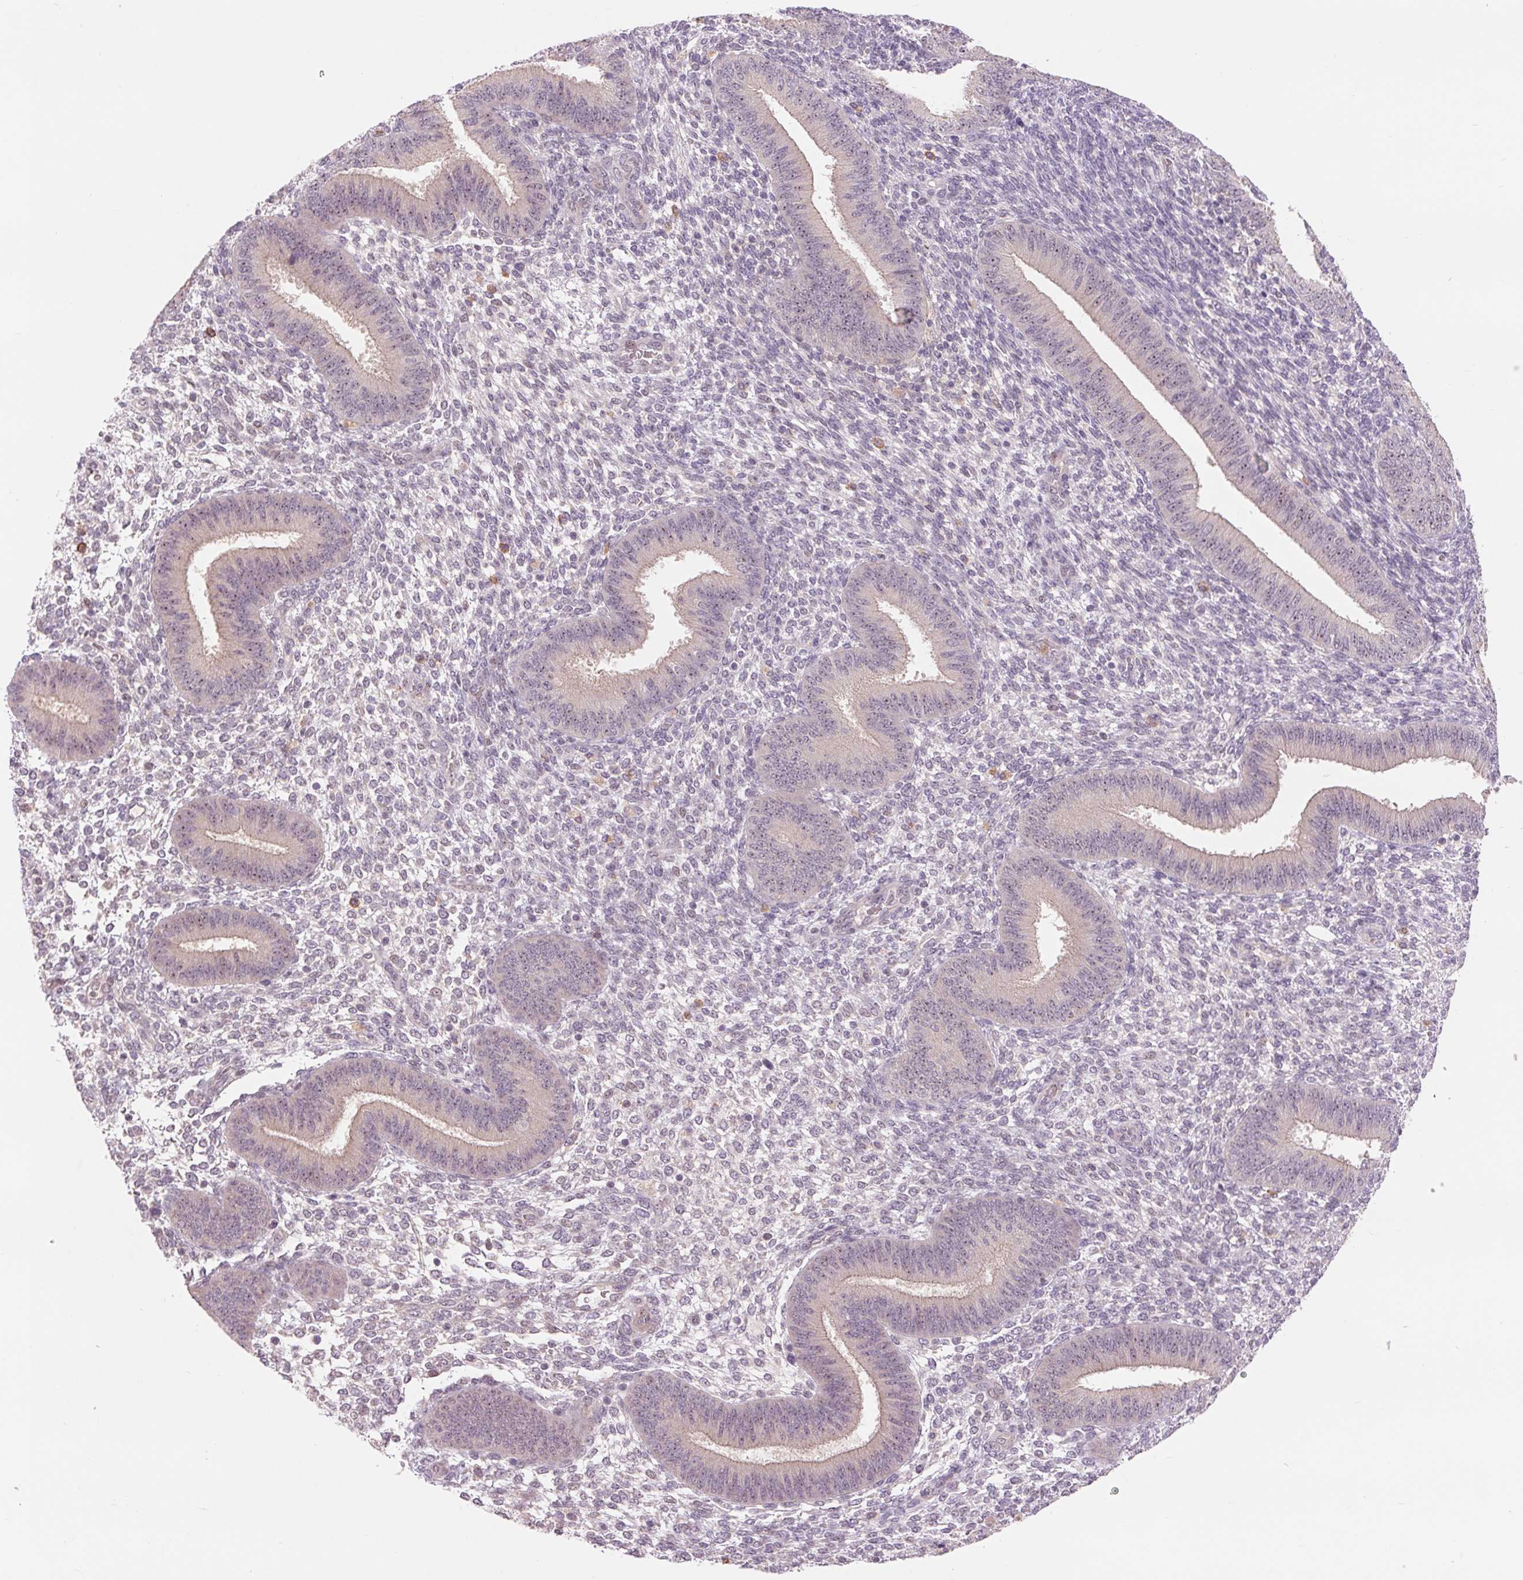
{"staining": {"intensity": "negative", "quantity": "none", "location": "none"}, "tissue": "endometrium", "cell_type": "Cells in endometrial stroma", "image_type": "normal", "snomed": [{"axis": "morphology", "description": "Normal tissue, NOS"}, {"axis": "topography", "description": "Endometrium"}], "caption": "This is a image of immunohistochemistry (IHC) staining of unremarkable endometrium, which shows no expression in cells in endometrial stroma.", "gene": "RANBP3L", "patient": {"sex": "female", "age": 39}}